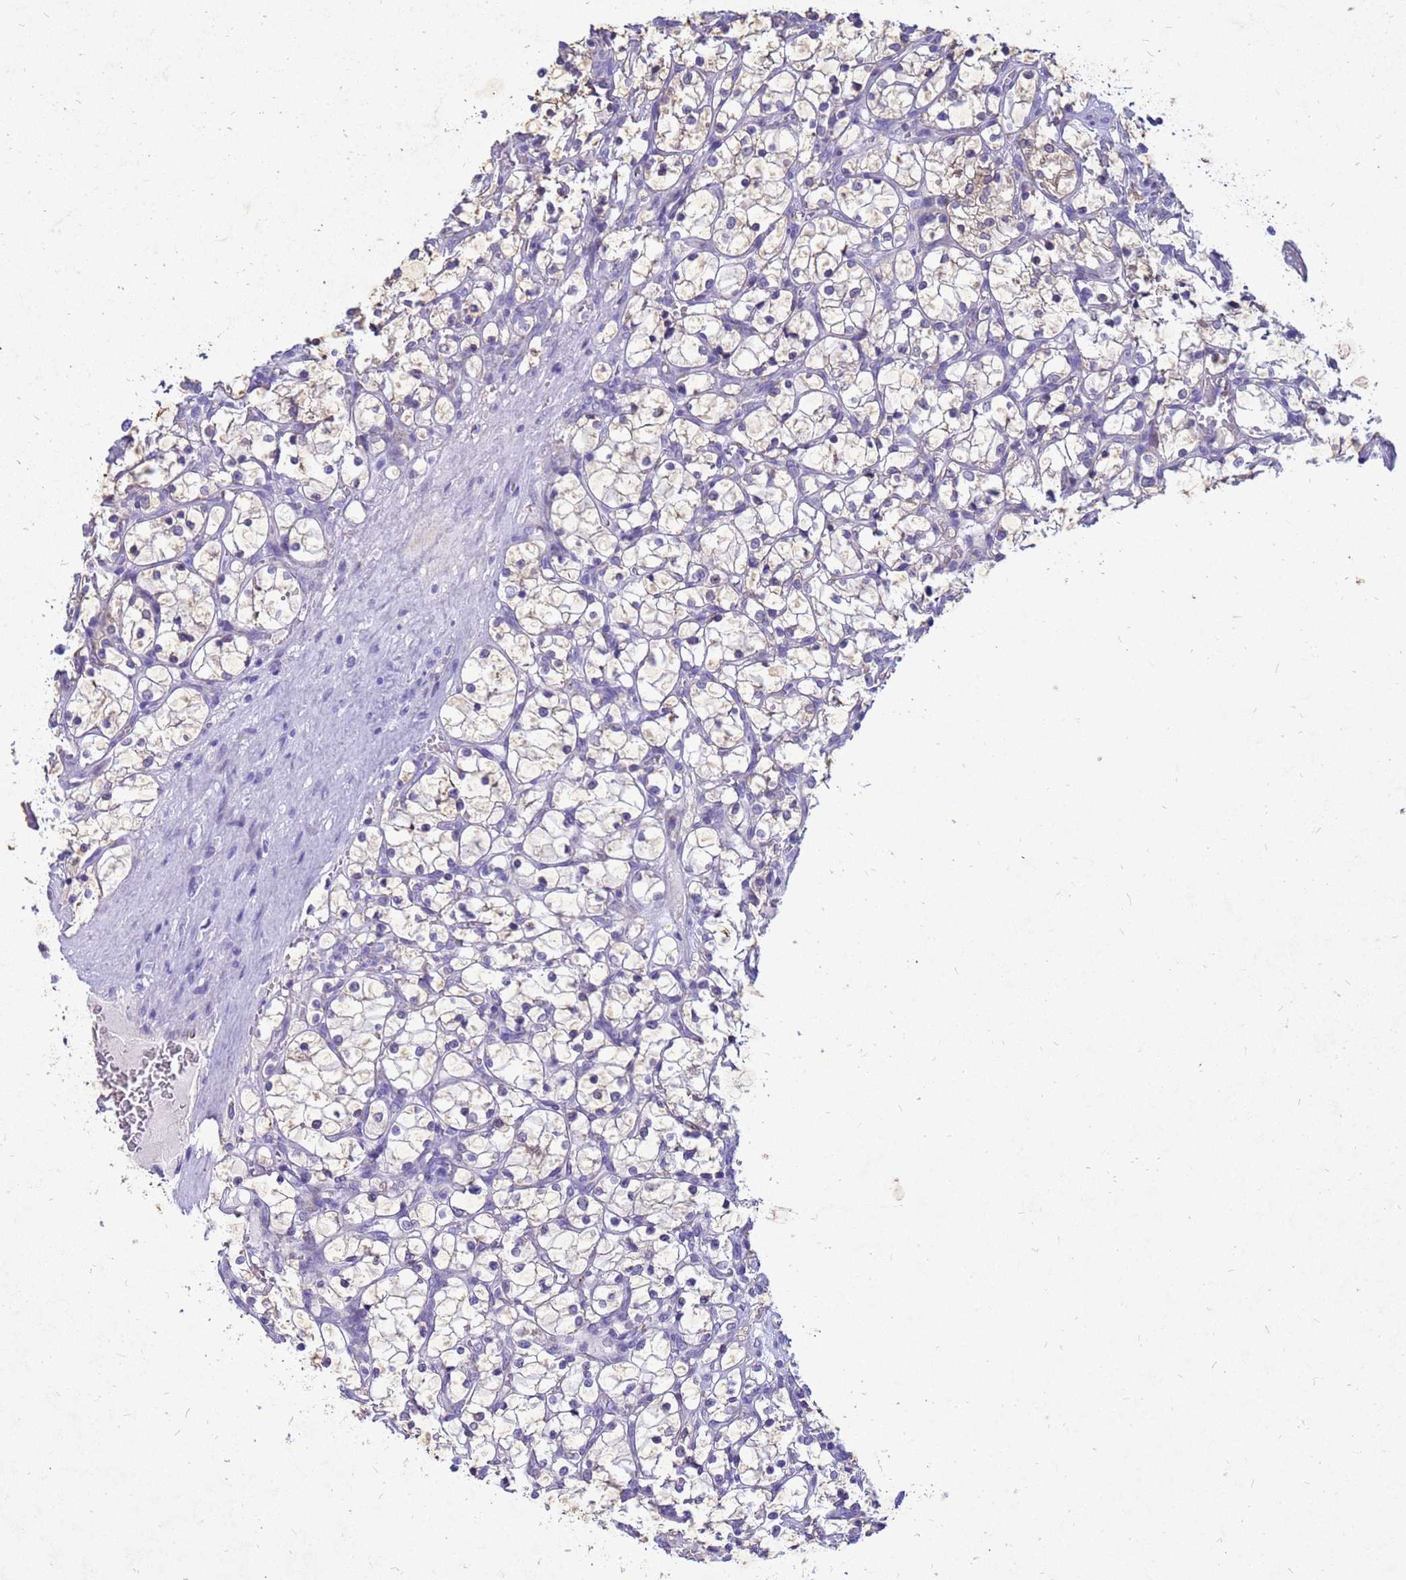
{"staining": {"intensity": "weak", "quantity": "25%-75%", "location": "cytoplasmic/membranous"}, "tissue": "renal cancer", "cell_type": "Tumor cells", "image_type": "cancer", "snomed": [{"axis": "morphology", "description": "Adenocarcinoma, NOS"}, {"axis": "topography", "description": "Kidney"}], "caption": "High-magnification brightfield microscopy of renal cancer (adenocarcinoma) stained with DAB (3,3'-diaminobenzidine) (brown) and counterstained with hematoxylin (blue). tumor cells exhibit weak cytoplasmic/membranous staining is seen in approximately25%-75% of cells. (brown staining indicates protein expression, while blue staining denotes nuclei).", "gene": "AKR1C1", "patient": {"sex": "female", "age": 69}}